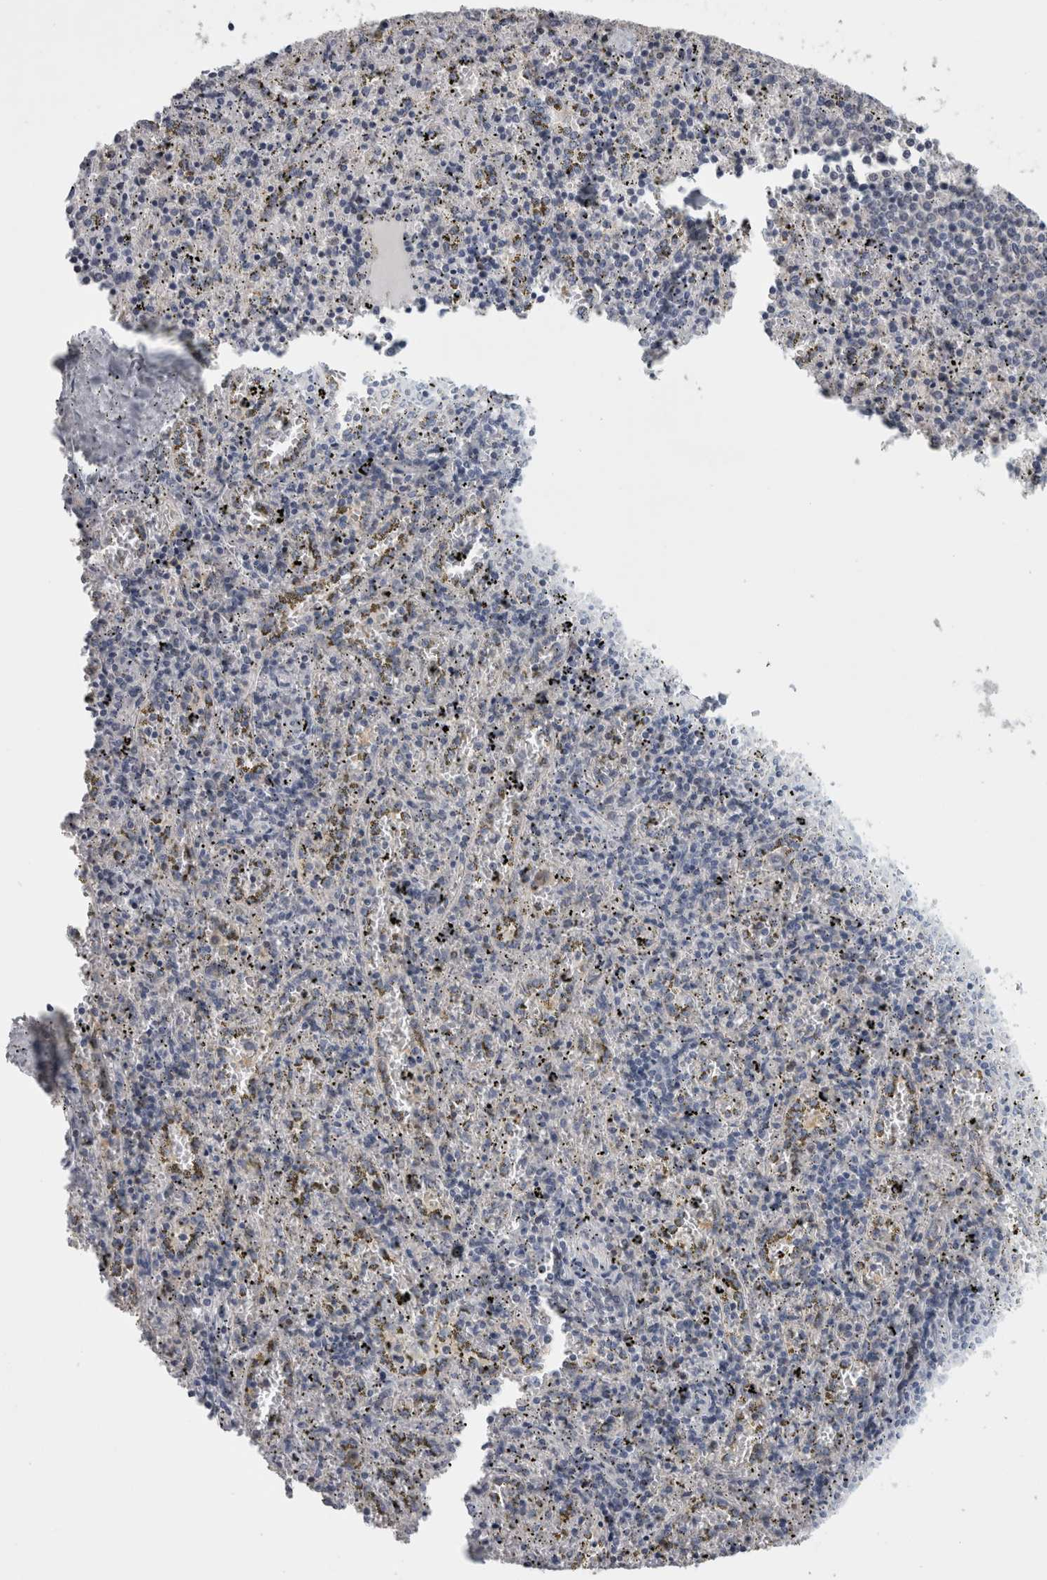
{"staining": {"intensity": "negative", "quantity": "none", "location": "none"}, "tissue": "spleen", "cell_type": "Cells in red pulp", "image_type": "normal", "snomed": [{"axis": "morphology", "description": "Normal tissue, NOS"}, {"axis": "topography", "description": "Spleen"}], "caption": "Benign spleen was stained to show a protein in brown. There is no significant expression in cells in red pulp. The staining was performed using DAB (3,3'-diaminobenzidine) to visualize the protein expression in brown, while the nuclei were stained in blue with hematoxylin (Magnification: 20x).", "gene": "TCAP", "patient": {"sex": "male", "age": 11}}